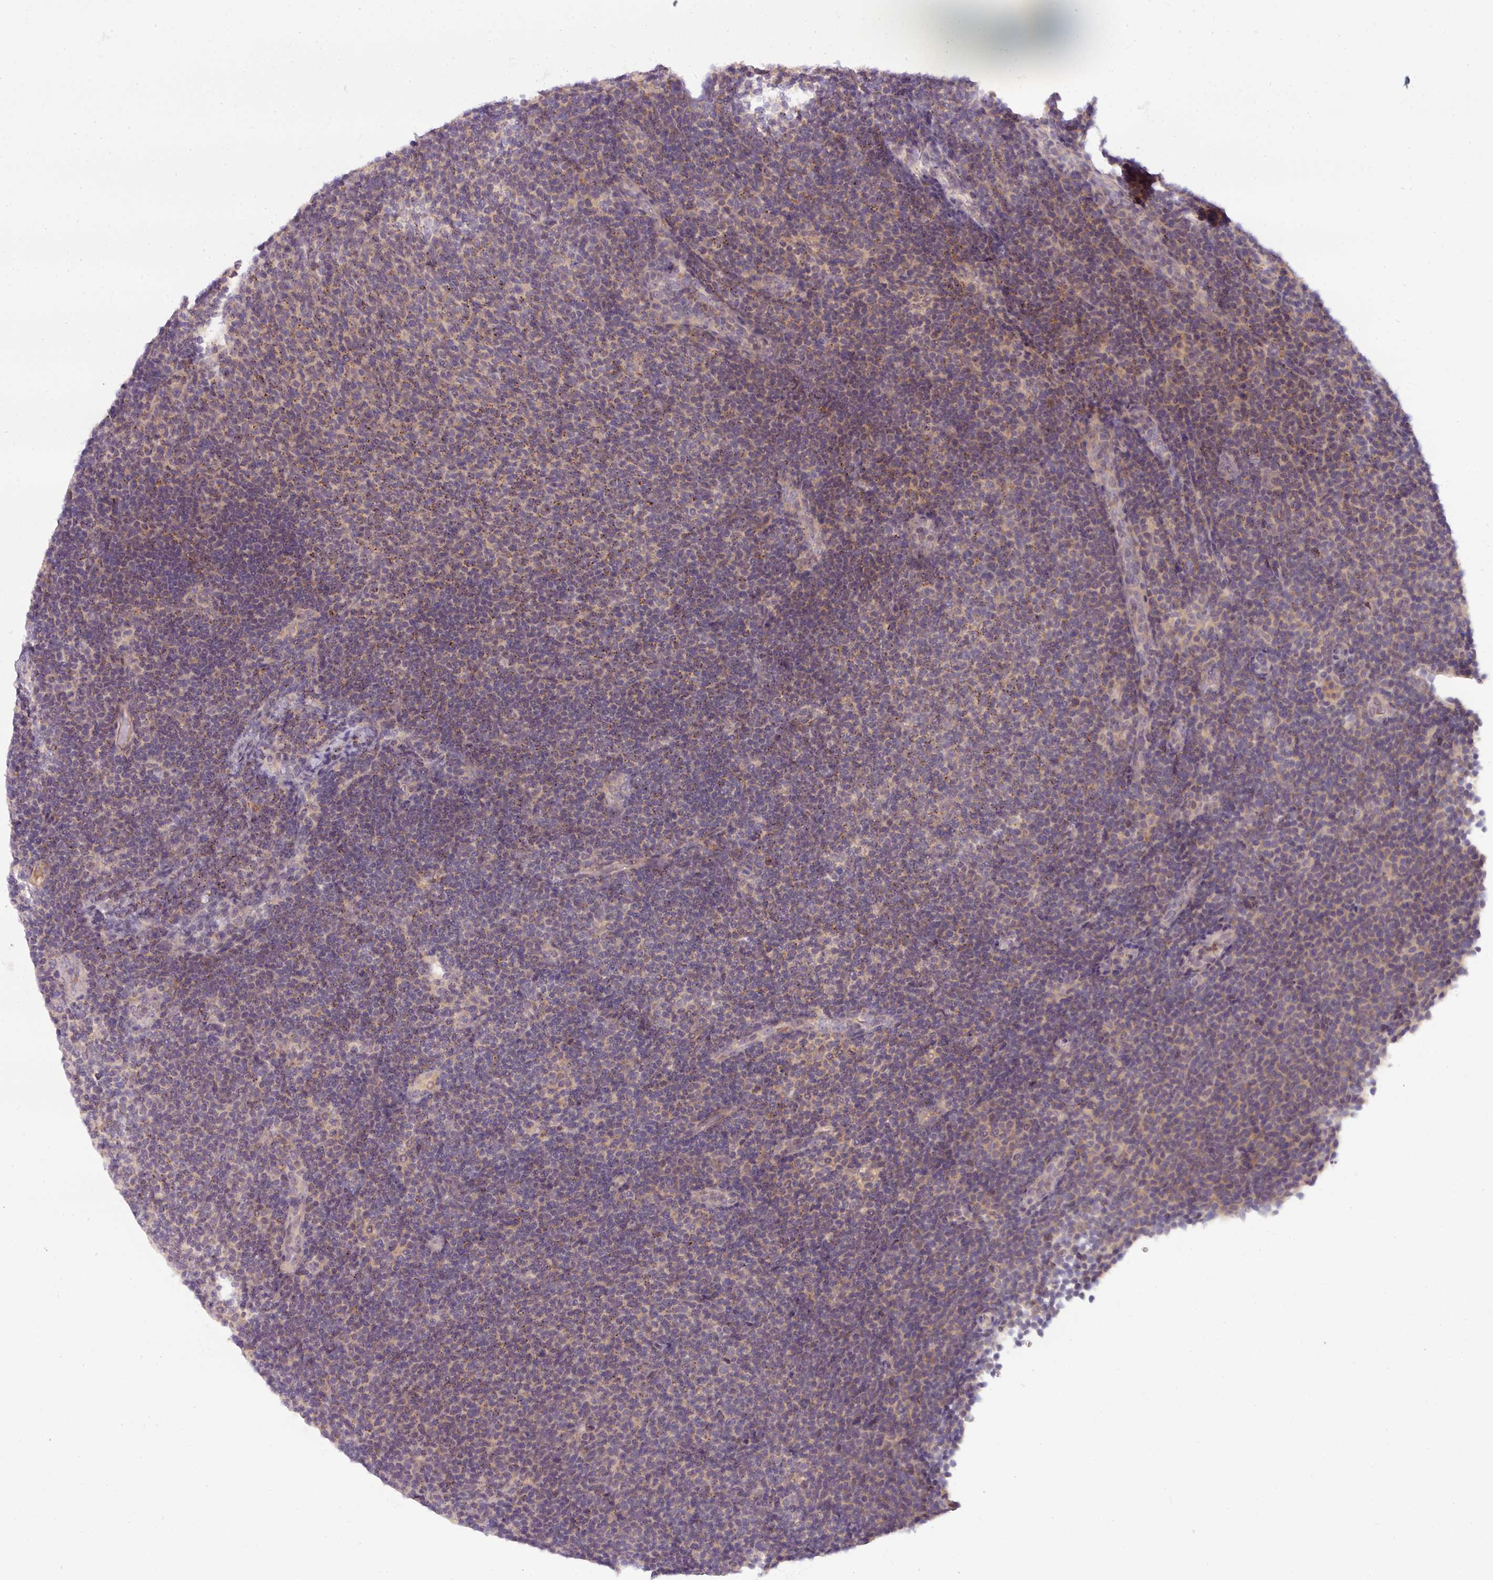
{"staining": {"intensity": "weak", "quantity": "<25%", "location": "cytoplasmic/membranous"}, "tissue": "lymphoma", "cell_type": "Tumor cells", "image_type": "cancer", "snomed": [{"axis": "morphology", "description": "Malignant lymphoma, non-Hodgkin's type, Low grade"}, {"axis": "topography", "description": "Lymph node"}], "caption": "The histopathology image exhibits no staining of tumor cells in malignant lymphoma, non-Hodgkin's type (low-grade). (DAB (3,3'-diaminobenzidine) immunohistochemistry with hematoxylin counter stain).", "gene": "ZNF35", "patient": {"sex": "male", "age": 66}}